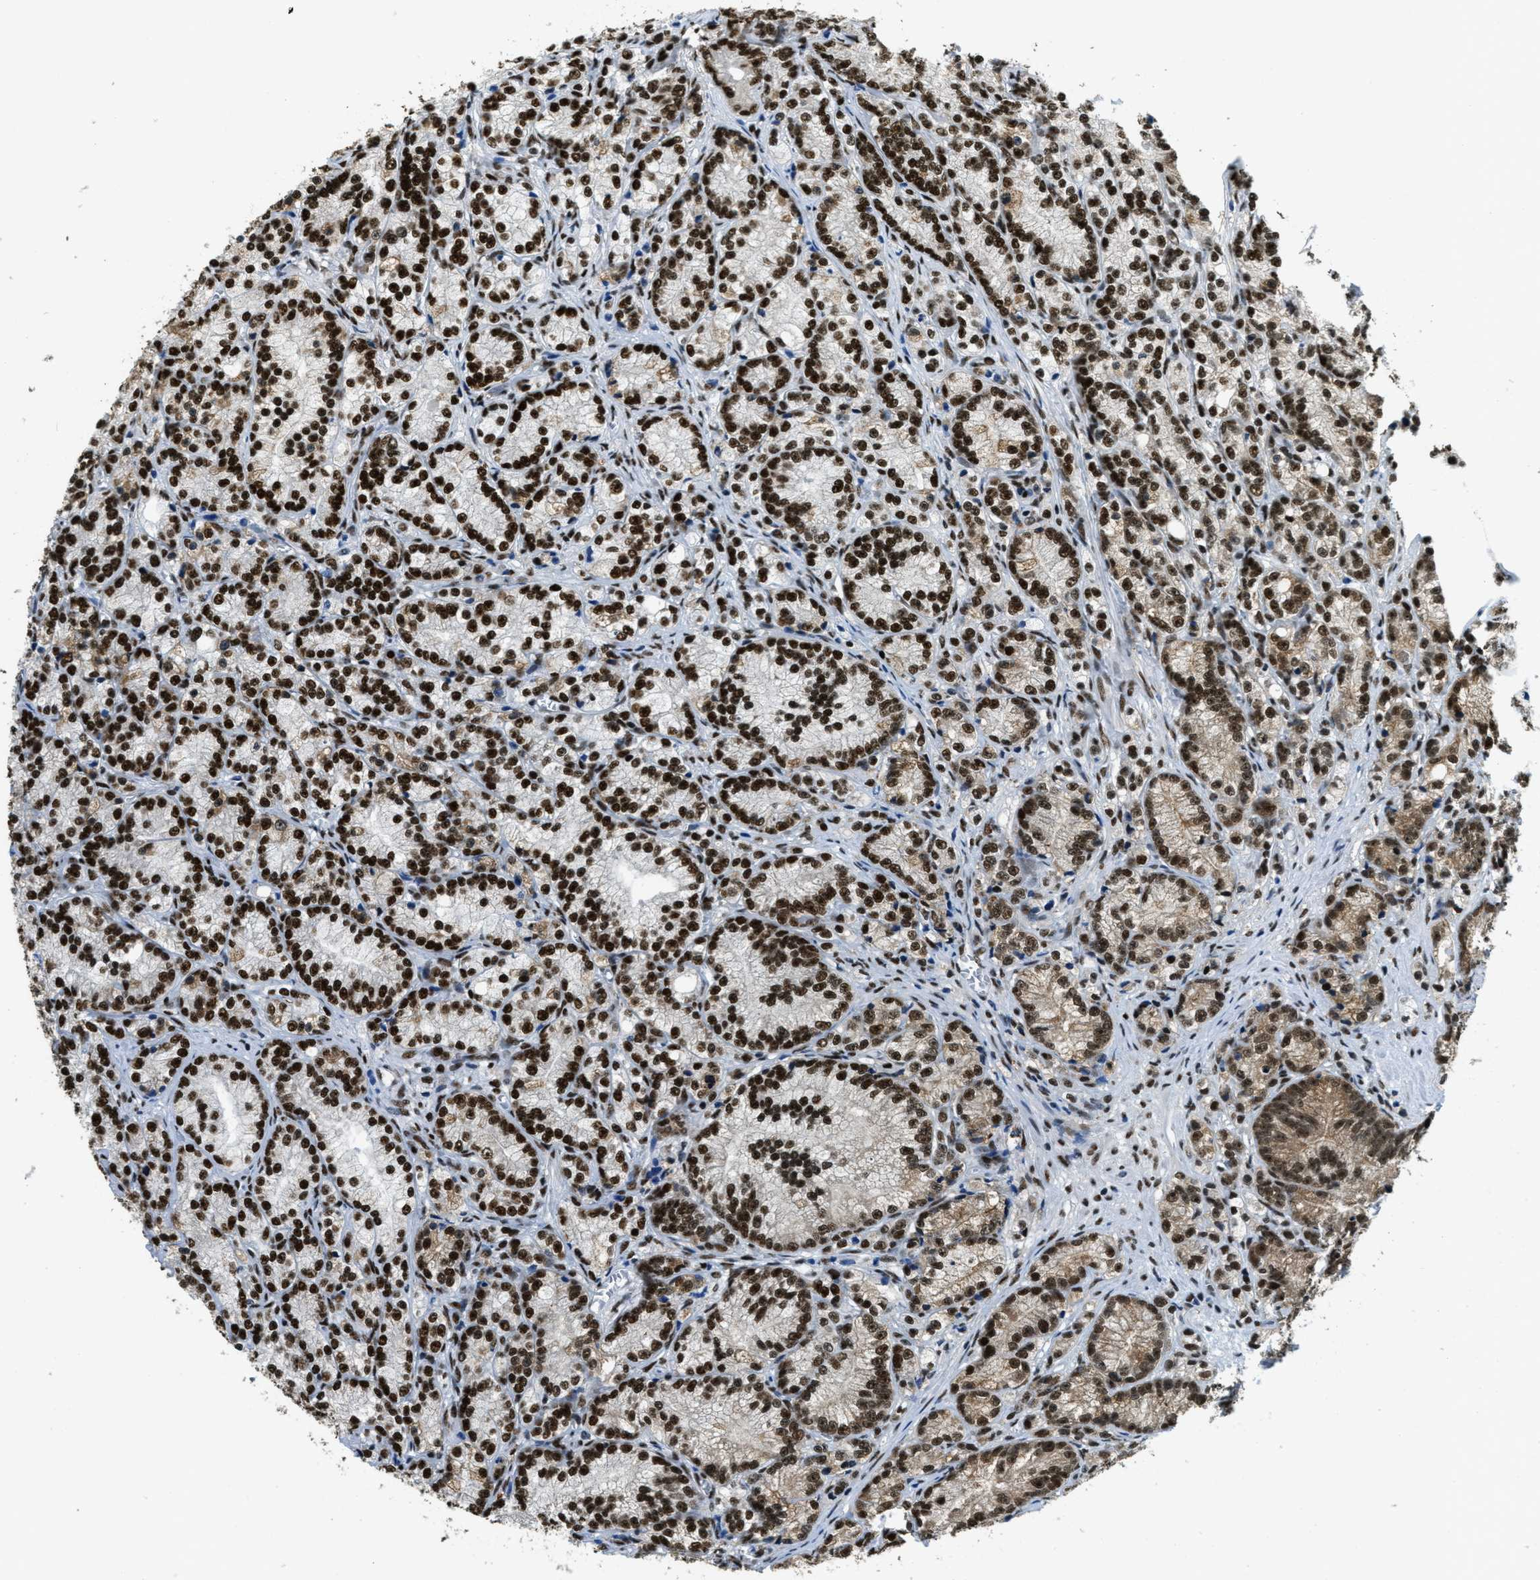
{"staining": {"intensity": "strong", "quantity": ">75%", "location": "cytoplasmic/membranous,nuclear"}, "tissue": "prostate cancer", "cell_type": "Tumor cells", "image_type": "cancer", "snomed": [{"axis": "morphology", "description": "Adenocarcinoma, Low grade"}, {"axis": "topography", "description": "Prostate"}], "caption": "Brown immunohistochemical staining in human low-grade adenocarcinoma (prostate) exhibits strong cytoplasmic/membranous and nuclear staining in about >75% of tumor cells.", "gene": "SSB", "patient": {"sex": "male", "age": 89}}